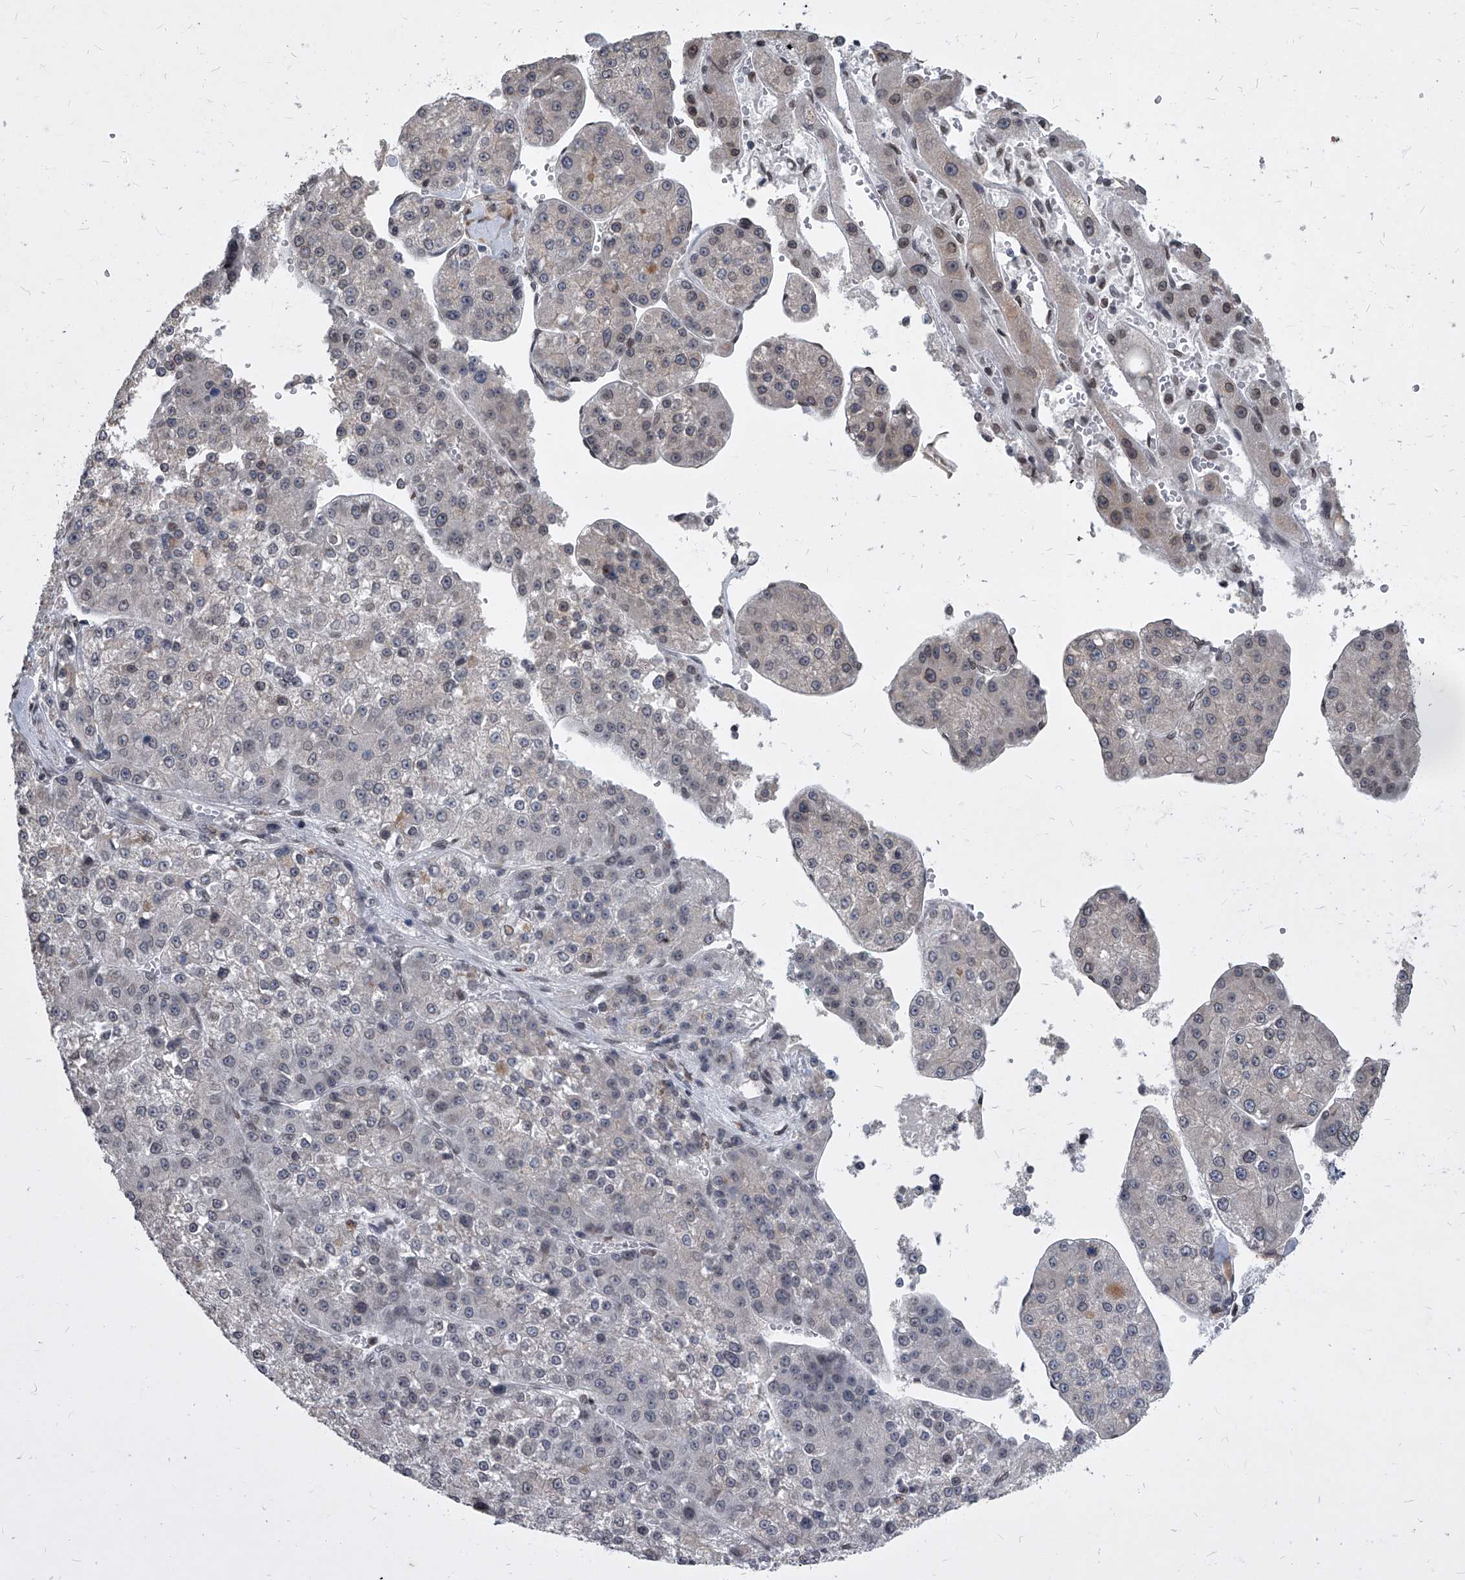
{"staining": {"intensity": "negative", "quantity": "none", "location": "none"}, "tissue": "liver cancer", "cell_type": "Tumor cells", "image_type": "cancer", "snomed": [{"axis": "morphology", "description": "Carcinoma, Hepatocellular, NOS"}, {"axis": "topography", "description": "Liver"}], "caption": "Immunohistochemical staining of liver hepatocellular carcinoma displays no significant staining in tumor cells. (Brightfield microscopy of DAB (3,3'-diaminobenzidine) immunohistochemistry (IHC) at high magnification).", "gene": "PPIL4", "patient": {"sex": "female", "age": 73}}